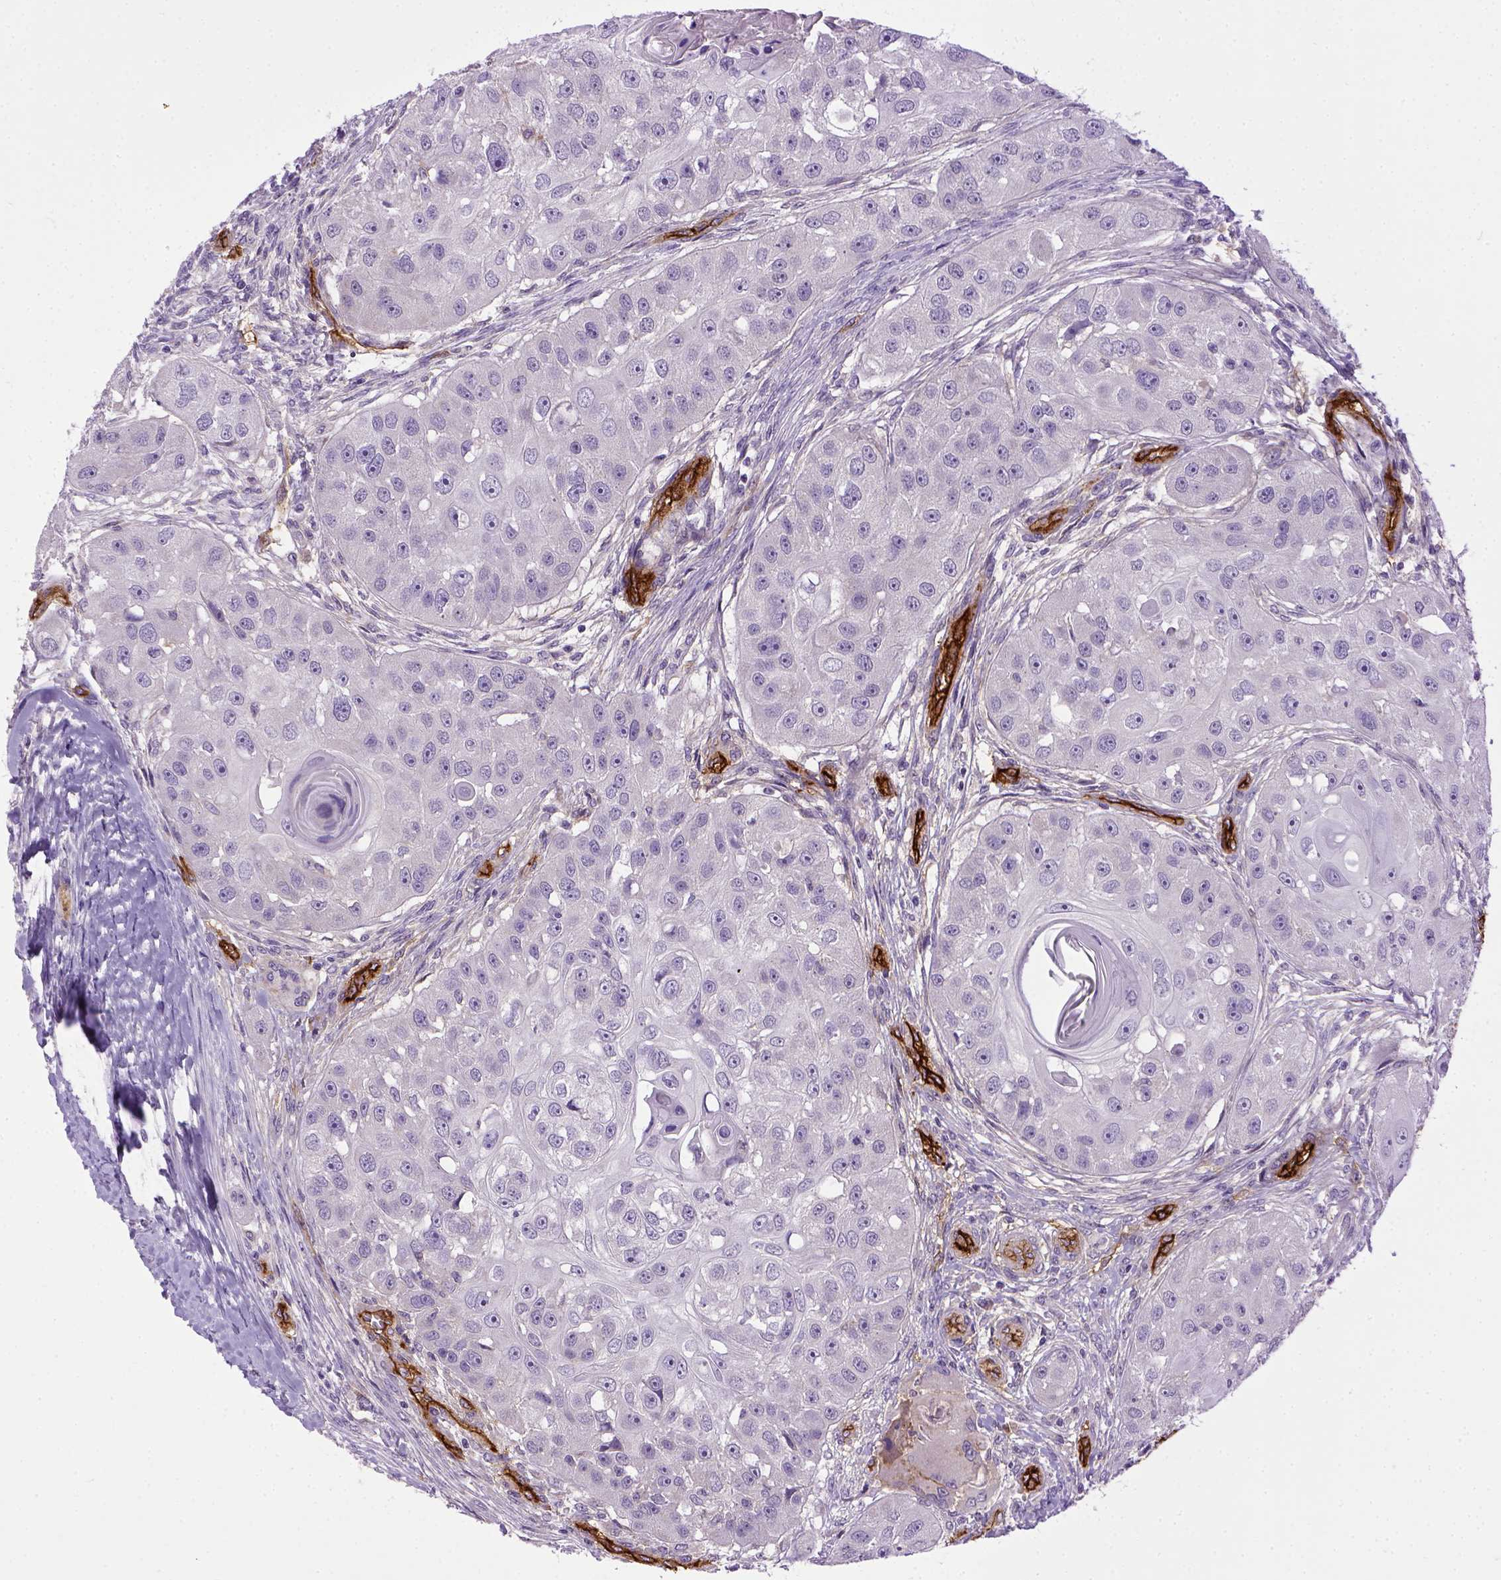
{"staining": {"intensity": "negative", "quantity": "none", "location": "none"}, "tissue": "head and neck cancer", "cell_type": "Tumor cells", "image_type": "cancer", "snomed": [{"axis": "morphology", "description": "Squamous cell carcinoma, NOS"}, {"axis": "topography", "description": "Head-Neck"}], "caption": "Histopathology image shows no significant protein staining in tumor cells of head and neck cancer. (Brightfield microscopy of DAB (3,3'-diaminobenzidine) immunohistochemistry (IHC) at high magnification).", "gene": "ENG", "patient": {"sex": "male", "age": 51}}